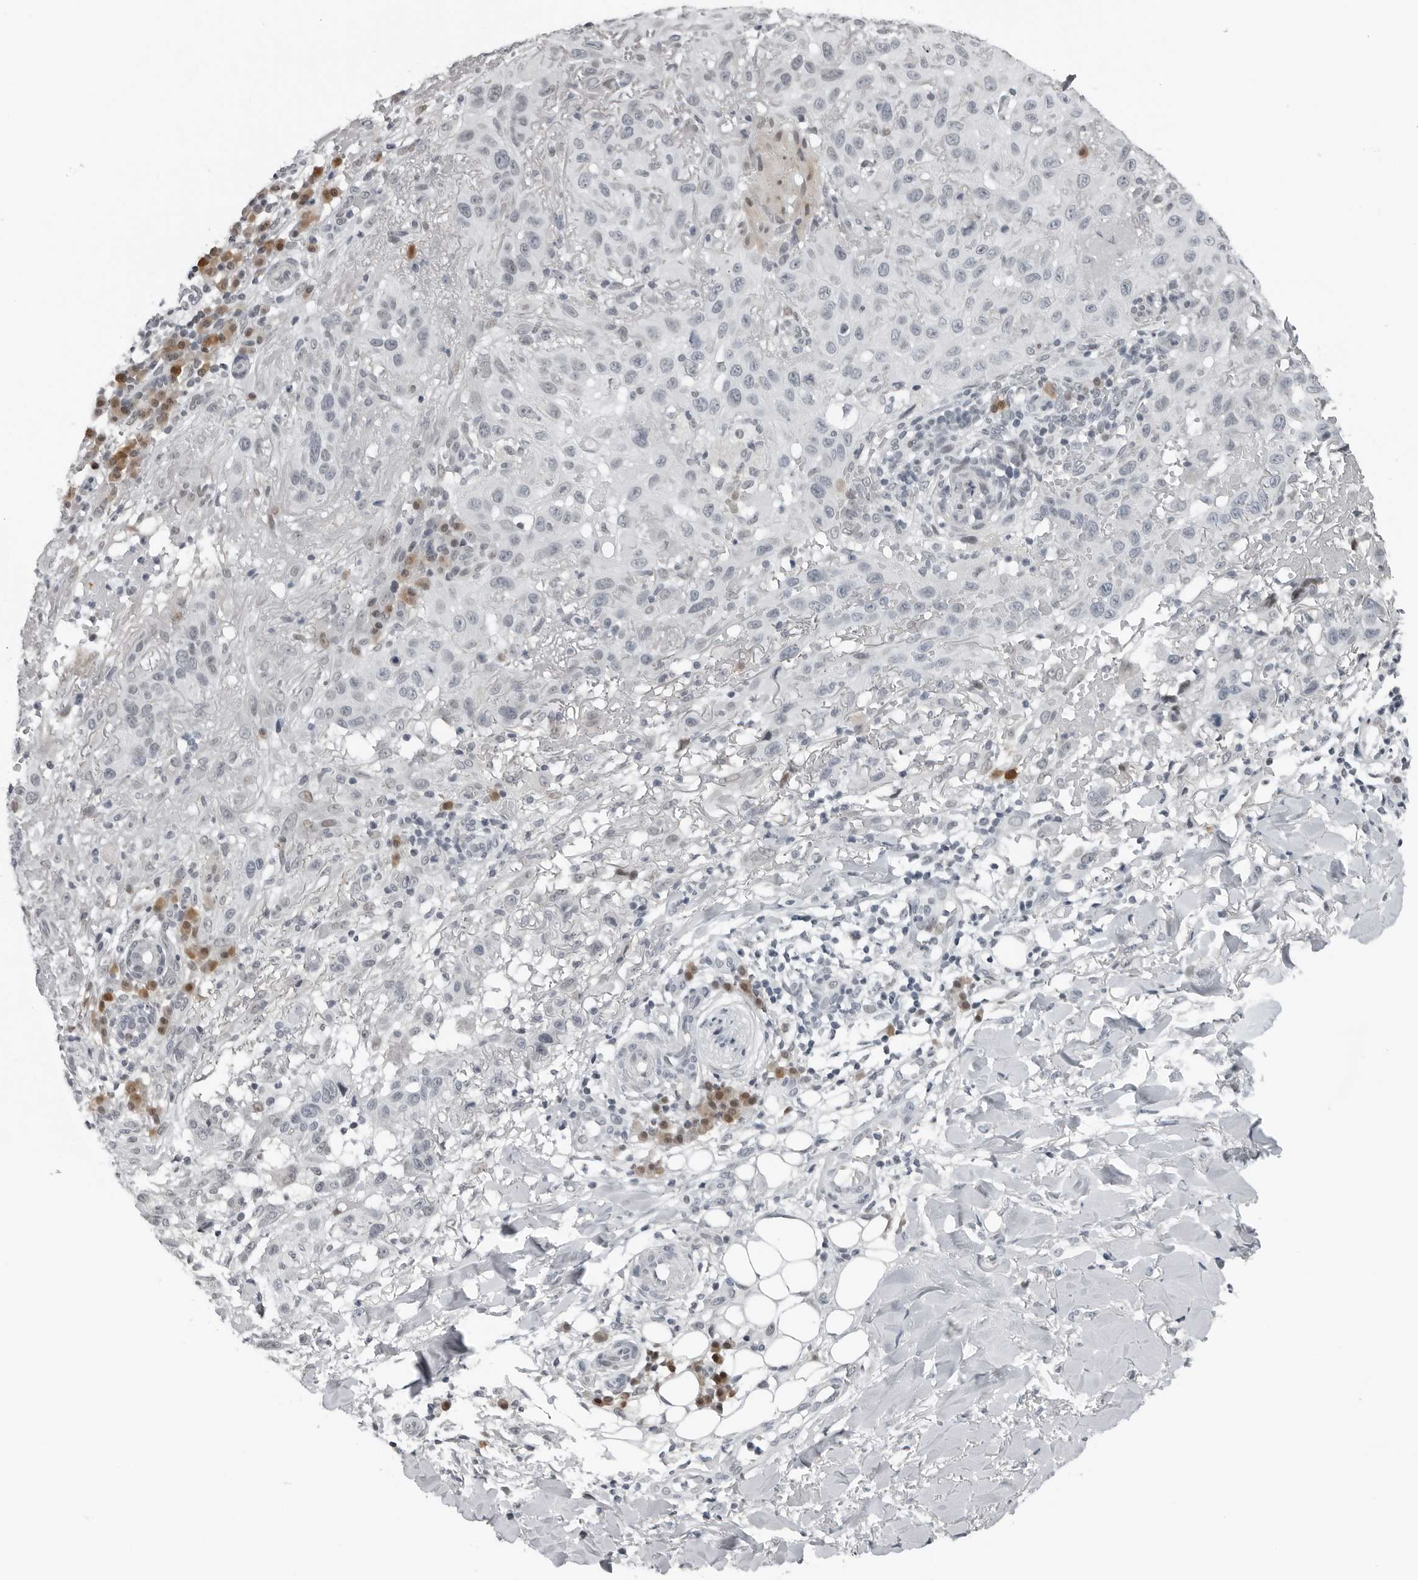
{"staining": {"intensity": "negative", "quantity": "none", "location": "none"}, "tissue": "skin cancer", "cell_type": "Tumor cells", "image_type": "cancer", "snomed": [{"axis": "morphology", "description": "Normal tissue, NOS"}, {"axis": "morphology", "description": "Squamous cell carcinoma, NOS"}, {"axis": "topography", "description": "Skin"}], "caption": "IHC histopathology image of human squamous cell carcinoma (skin) stained for a protein (brown), which shows no staining in tumor cells. Brightfield microscopy of immunohistochemistry (IHC) stained with DAB (3,3'-diaminobenzidine) (brown) and hematoxylin (blue), captured at high magnification.", "gene": "PPP1R42", "patient": {"sex": "female", "age": 96}}